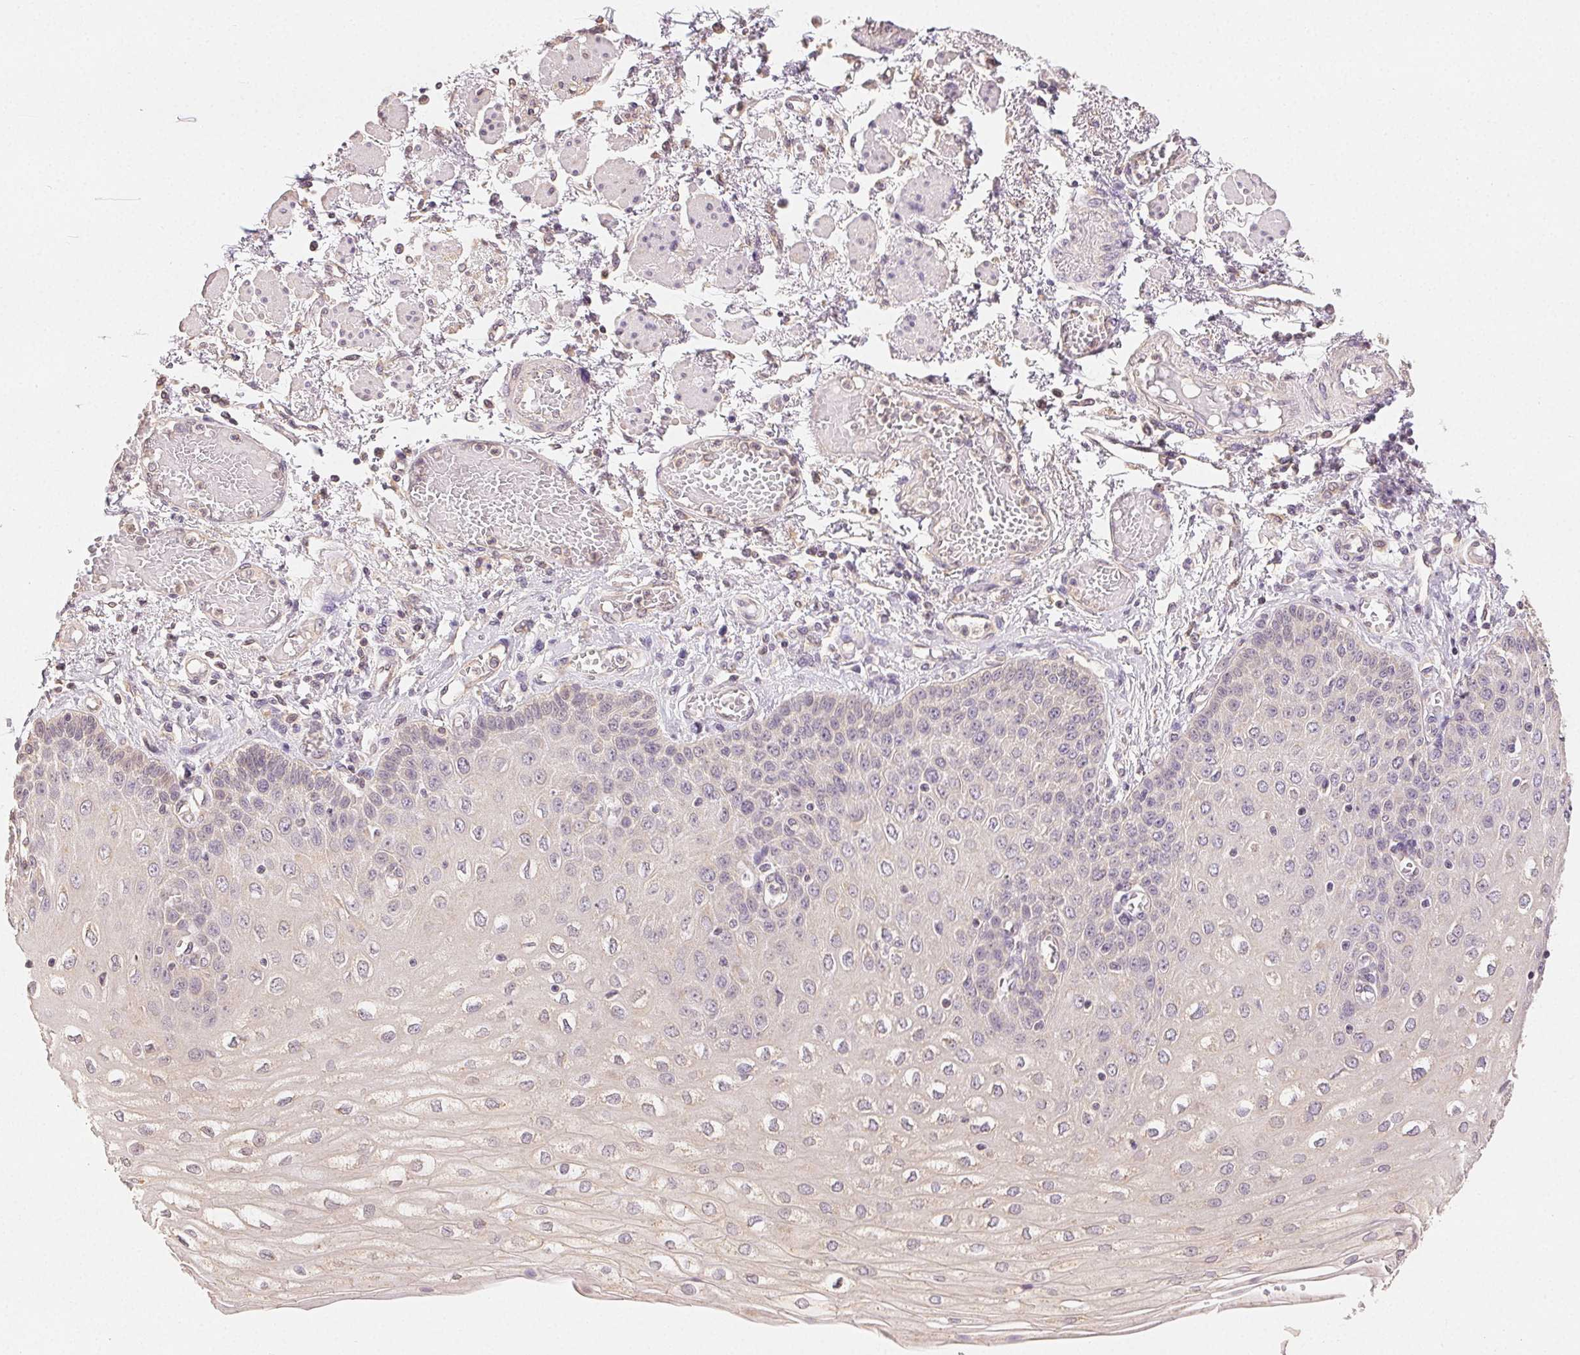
{"staining": {"intensity": "negative", "quantity": "none", "location": "none"}, "tissue": "esophagus", "cell_type": "Squamous epithelial cells", "image_type": "normal", "snomed": [{"axis": "morphology", "description": "Normal tissue, NOS"}, {"axis": "morphology", "description": "Adenocarcinoma, NOS"}, {"axis": "topography", "description": "Esophagus"}], "caption": "This is an immunohistochemistry image of benign esophagus. There is no positivity in squamous epithelial cells.", "gene": "SEZ6L2", "patient": {"sex": "male", "age": 81}}